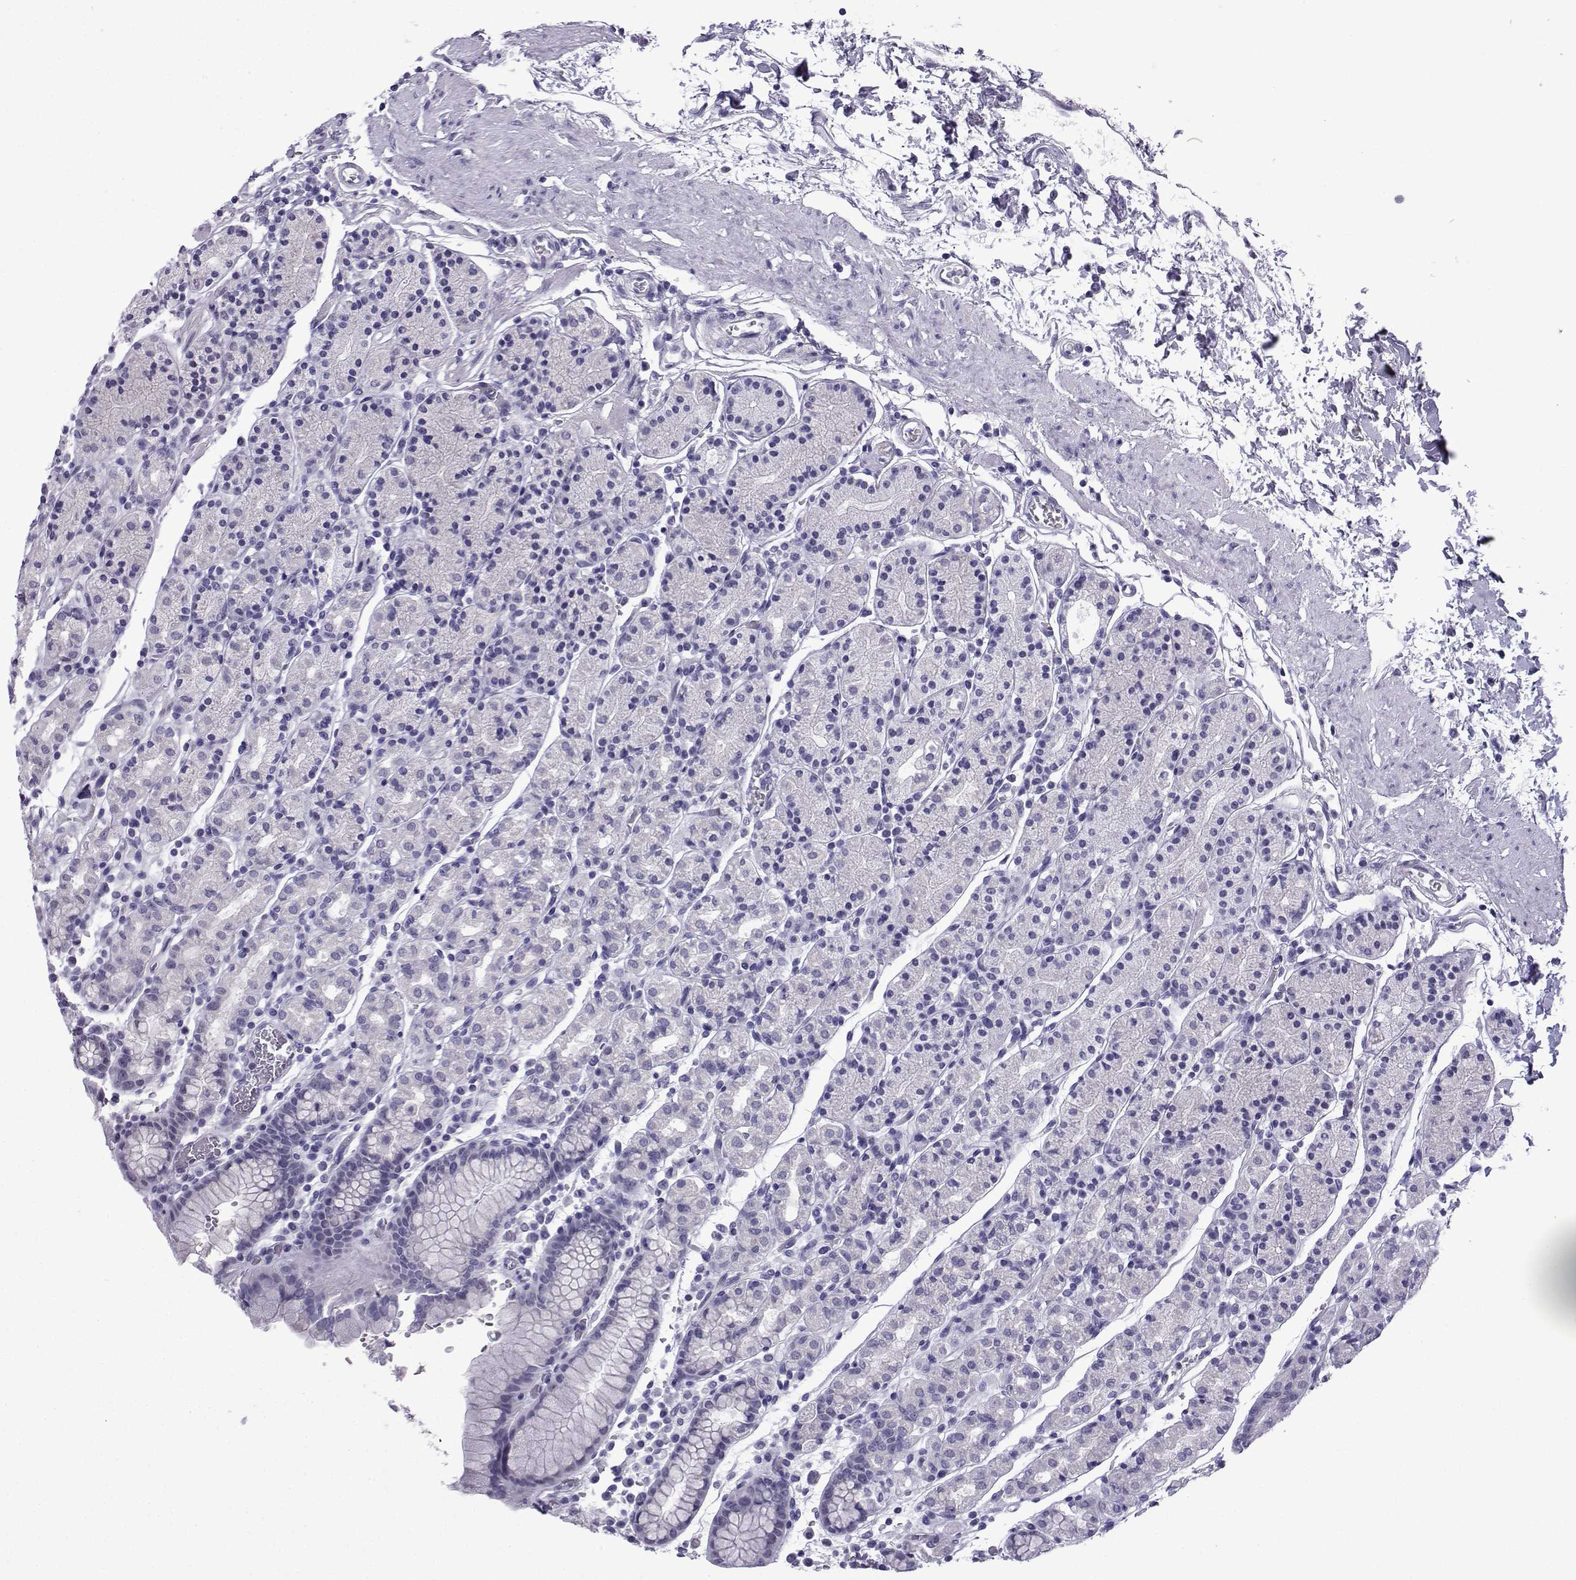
{"staining": {"intensity": "negative", "quantity": "none", "location": "none"}, "tissue": "stomach", "cell_type": "Glandular cells", "image_type": "normal", "snomed": [{"axis": "morphology", "description": "Normal tissue, NOS"}, {"axis": "topography", "description": "Stomach, upper"}, {"axis": "topography", "description": "Stomach"}], "caption": "IHC image of unremarkable stomach: stomach stained with DAB demonstrates no significant protein staining in glandular cells.", "gene": "ACRBP", "patient": {"sex": "male", "age": 62}}